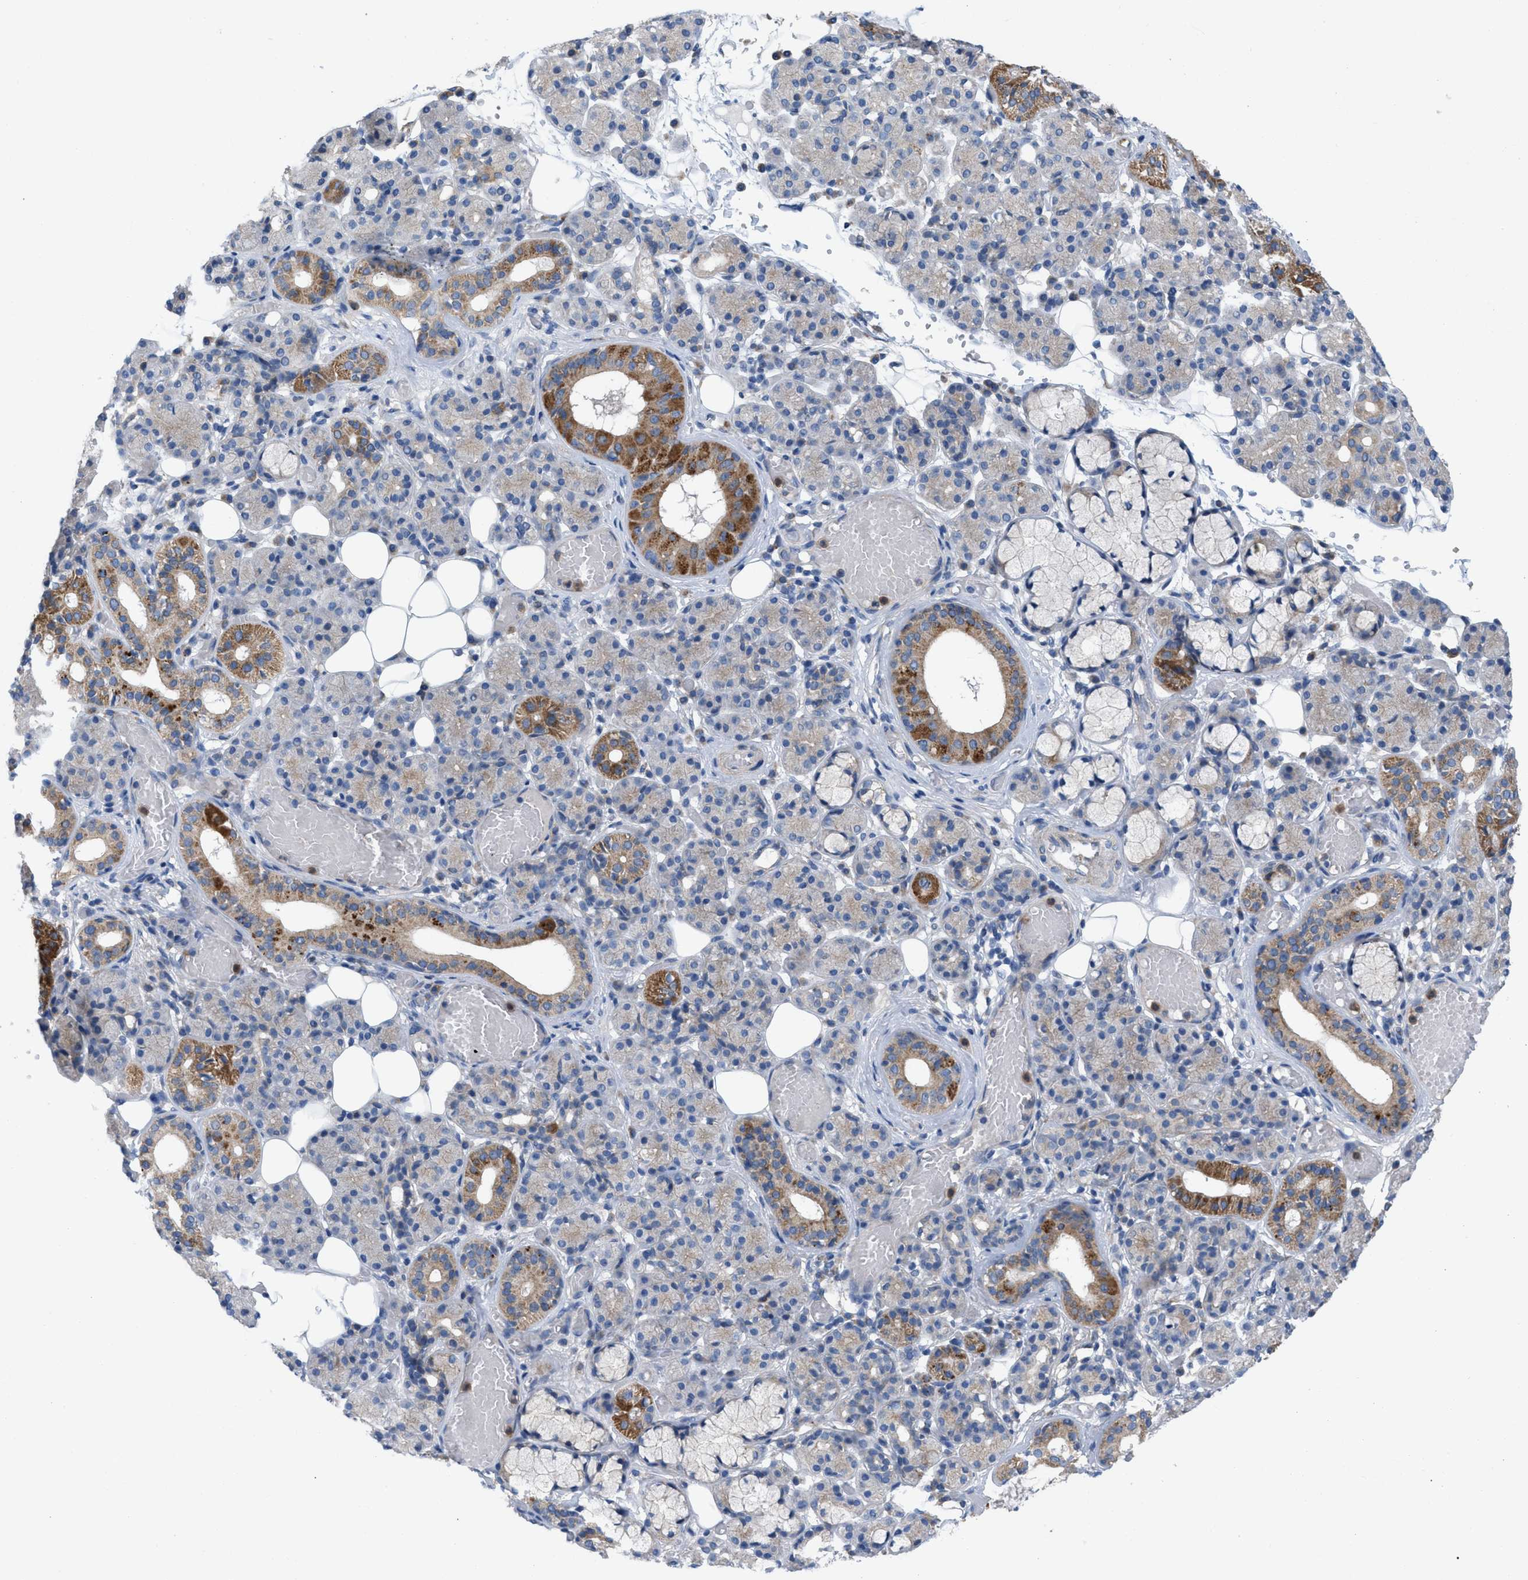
{"staining": {"intensity": "moderate", "quantity": "<25%", "location": "cytoplasmic/membranous"}, "tissue": "salivary gland", "cell_type": "Glandular cells", "image_type": "normal", "snomed": [{"axis": "morphology", "description": "Normal tissue, NOS"}, {"axis": "topography", "description": "Salivary gland"}], "caption": "Immunohistochemistry (IHC) of benign salivary gland reveals low levels of moderate cytoplasmic/membranous expression in about <25% of glandular cells. (DAB IHC with brightfield microscopy, high magnification).", "gene": "PLPPR5", "patient": {"sex": "male", "age": 63}}